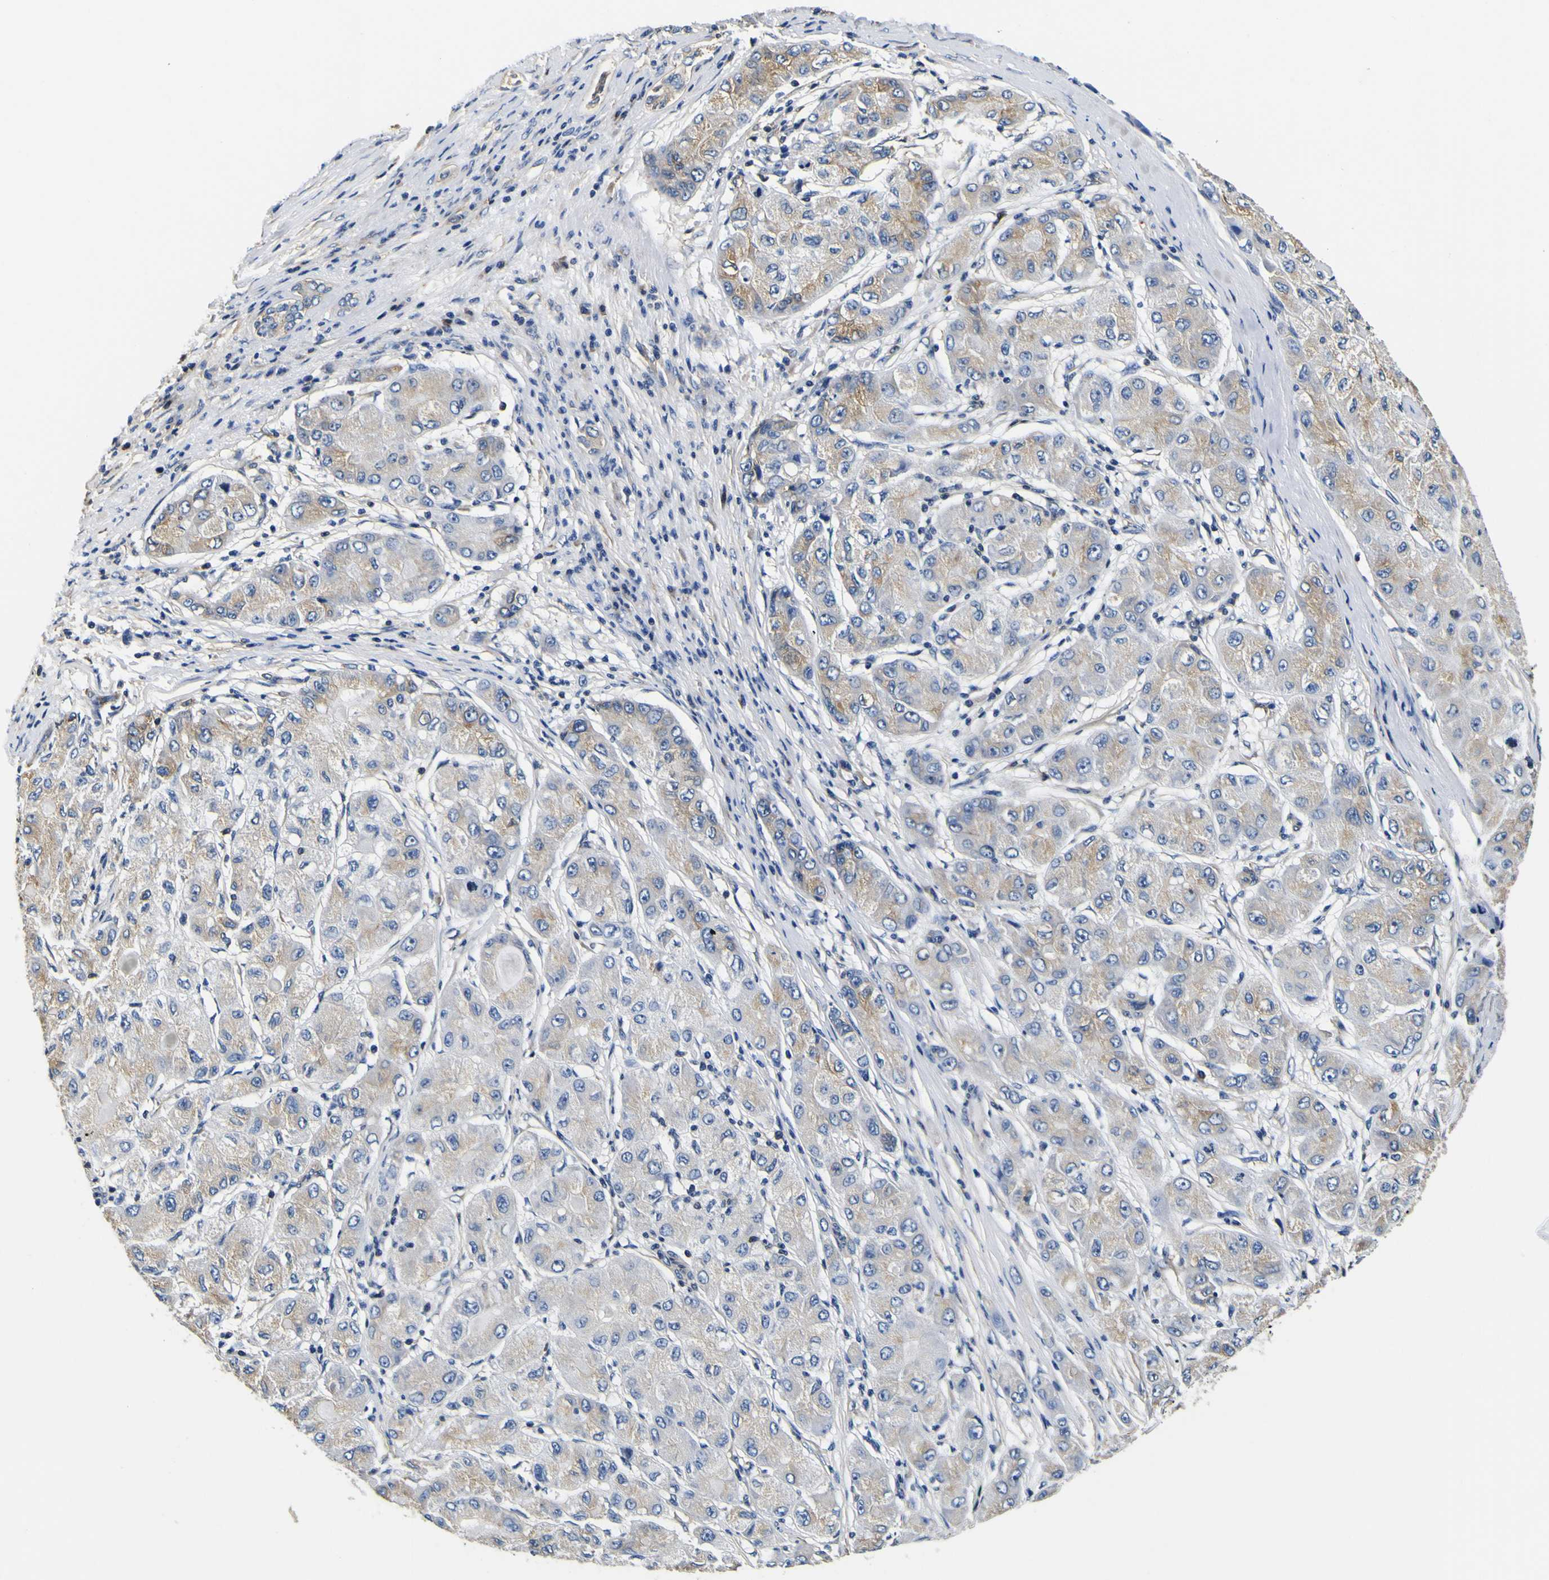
{"staining": {"intensity": "moderate", "quantity": "25%-75%", "location": "cytoplasmic/membranous"}, "tissue": "liver cancer", "cell_type": "Tumor cells", "image_type": "cancer", "snomed": [{"axis": "morphology", "description": "Carcinoma, Hepatocellular, NOS"}, {"axis": "topography", "description": "Liver"}], "caption": "Tumor cells display moderate cytoplasmic/membranous positivity in approximately 25%-75% of cells in liver hepatocellular carcinoma. The protein of interest is stained brown, and the nuclei are stained in blue (DAB (3,3'-diaminobenzidine) IHC with brightfield microscopy, high magnification).", "gene": "TUBA1B", "patient": {"sex": "male", "age": 80}}